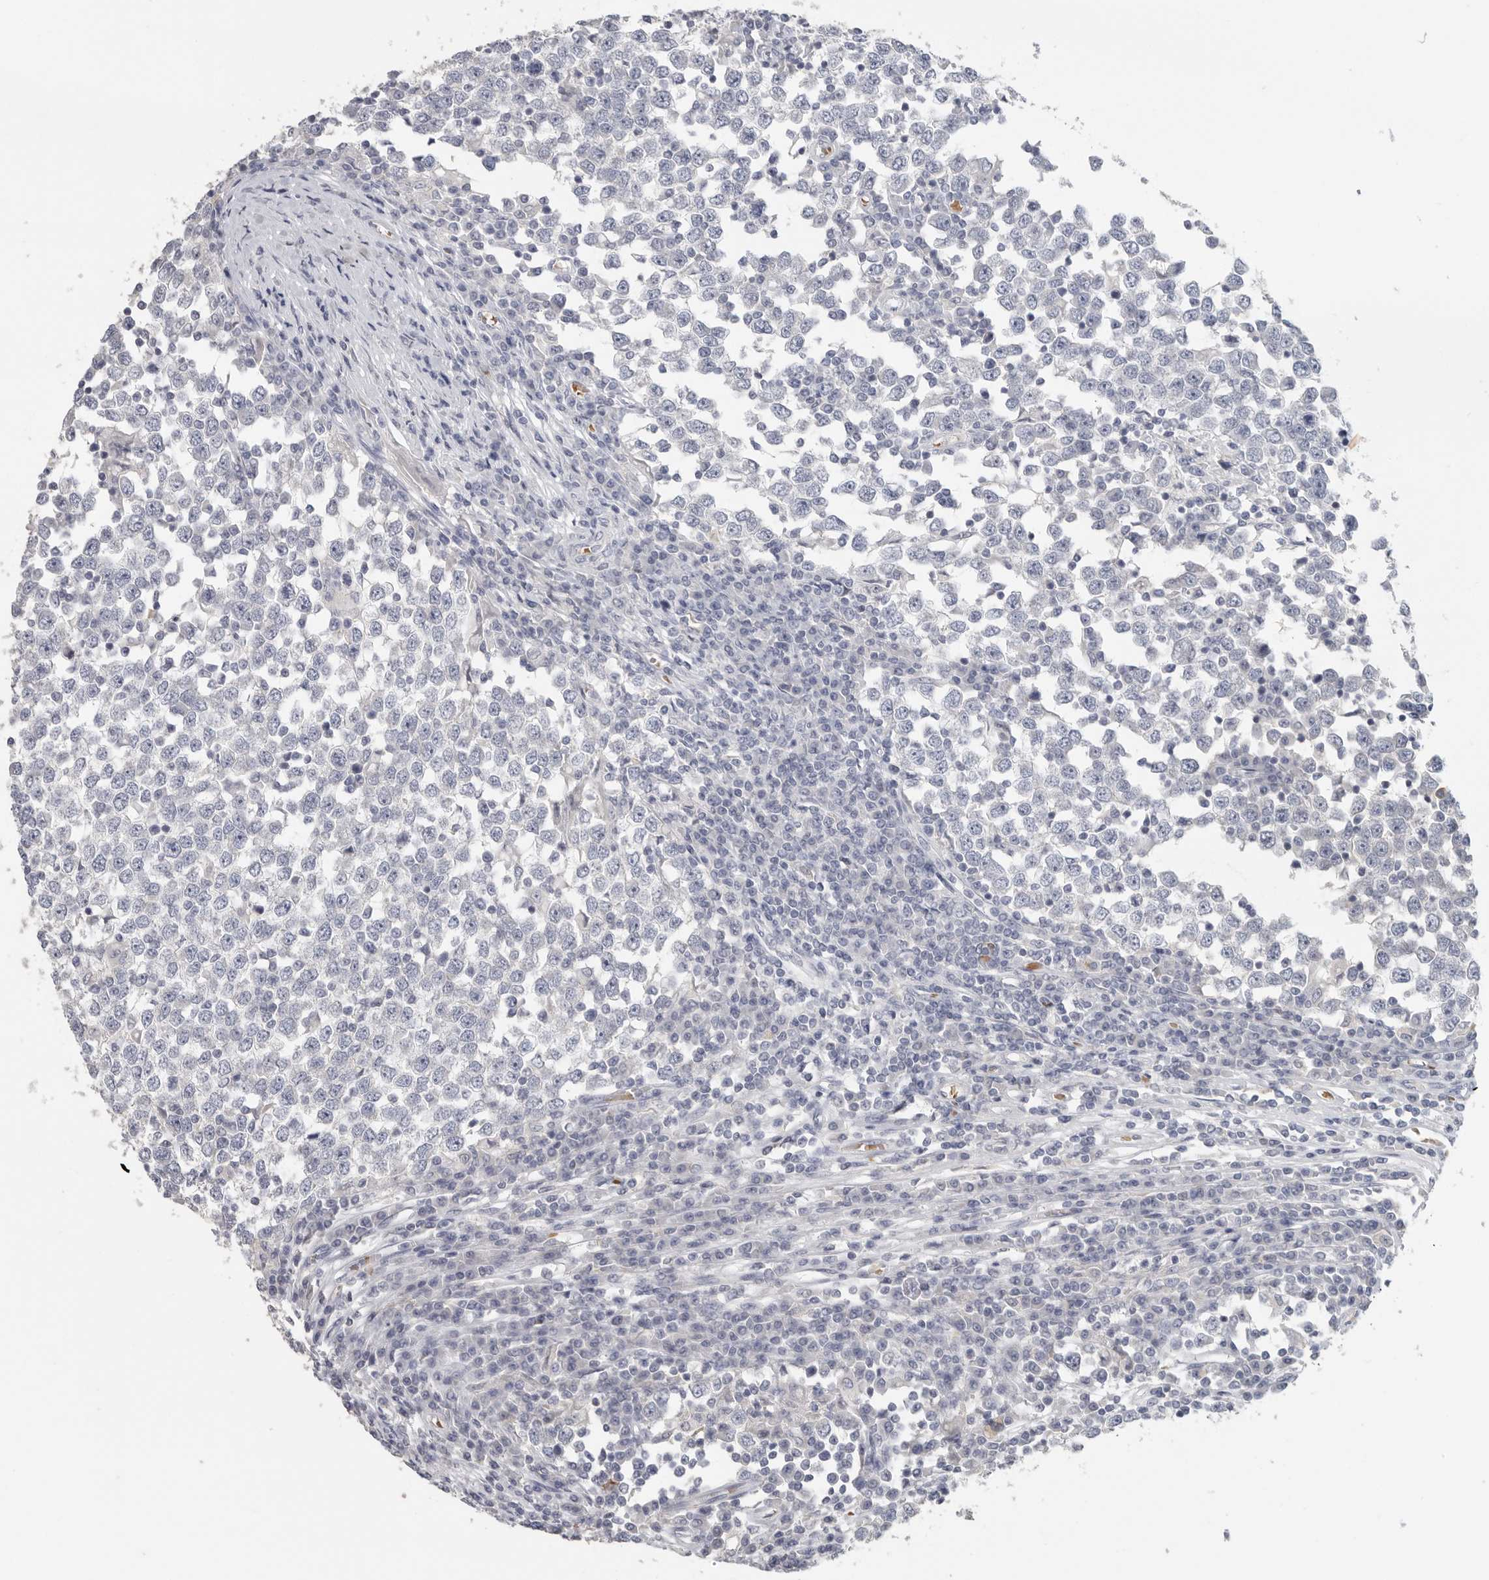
{"staining": {"intensity": "negative", "quantity": "none", "location": "none"}, "tissue": "testis cancer", "cell_type": "Tumor cells", "image_type": "cancer", "snomed": [{"axis": "morphology", "description": "Seminoma, NOS"}, {"axis": "topography", "description": "Testis"}], "caption": "High magnification brightfield microscopy of seminoma (testis) stained with DAB (brown) and counterstained with hematoxylin (blue): tumor cells show no significant staining.", "gene": "DNAJC11", "patient": {"sex": "male", "age": 65}}